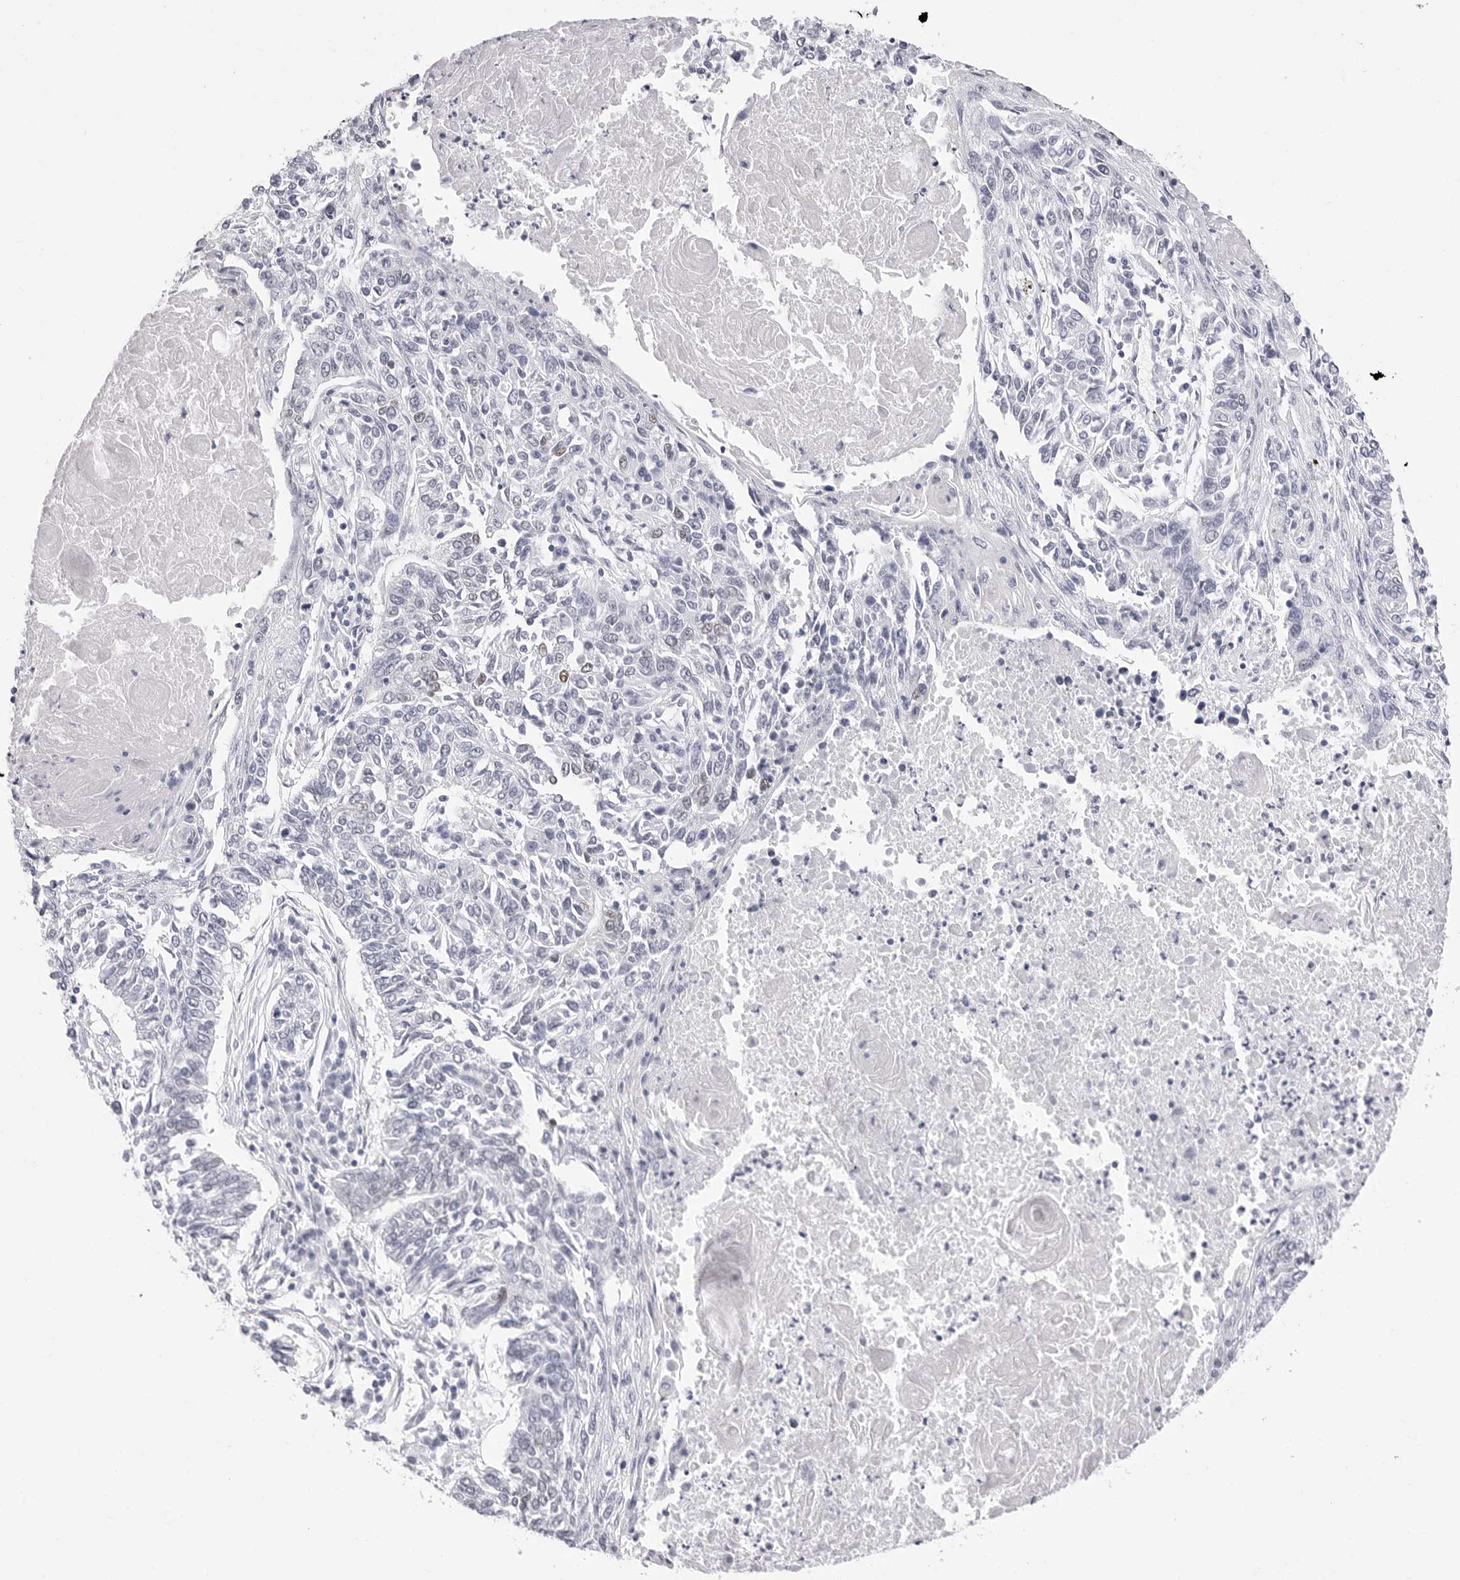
{"staining": {"intensity": "weak", "quantity": "<25%", "location": "nuclear"}, "tissue": "lung cancer", "cell_type": "Tumor cells", "image_type": "cancer", "snomed": [{"axis": "morphology", "description": "Normal tissue, NOS"}, {"axis": "morphology", "description": "Squamous cell carcinoma, NOS"}, {"axis": "topography", "description": "Cartilage tissue"}, {"axis": "topography", "description": "Bronchus"}, {"axis": "topography", "description": "Lung"}], "caption": "This histopathology image is of lung cancer stained with immunohistochemistry to label a protein in brown with the nuclei are counter-stained blue. There is no expression in tumor cells.", "gene": "NASP", "patient": {"sex": "female", "age": 49}}